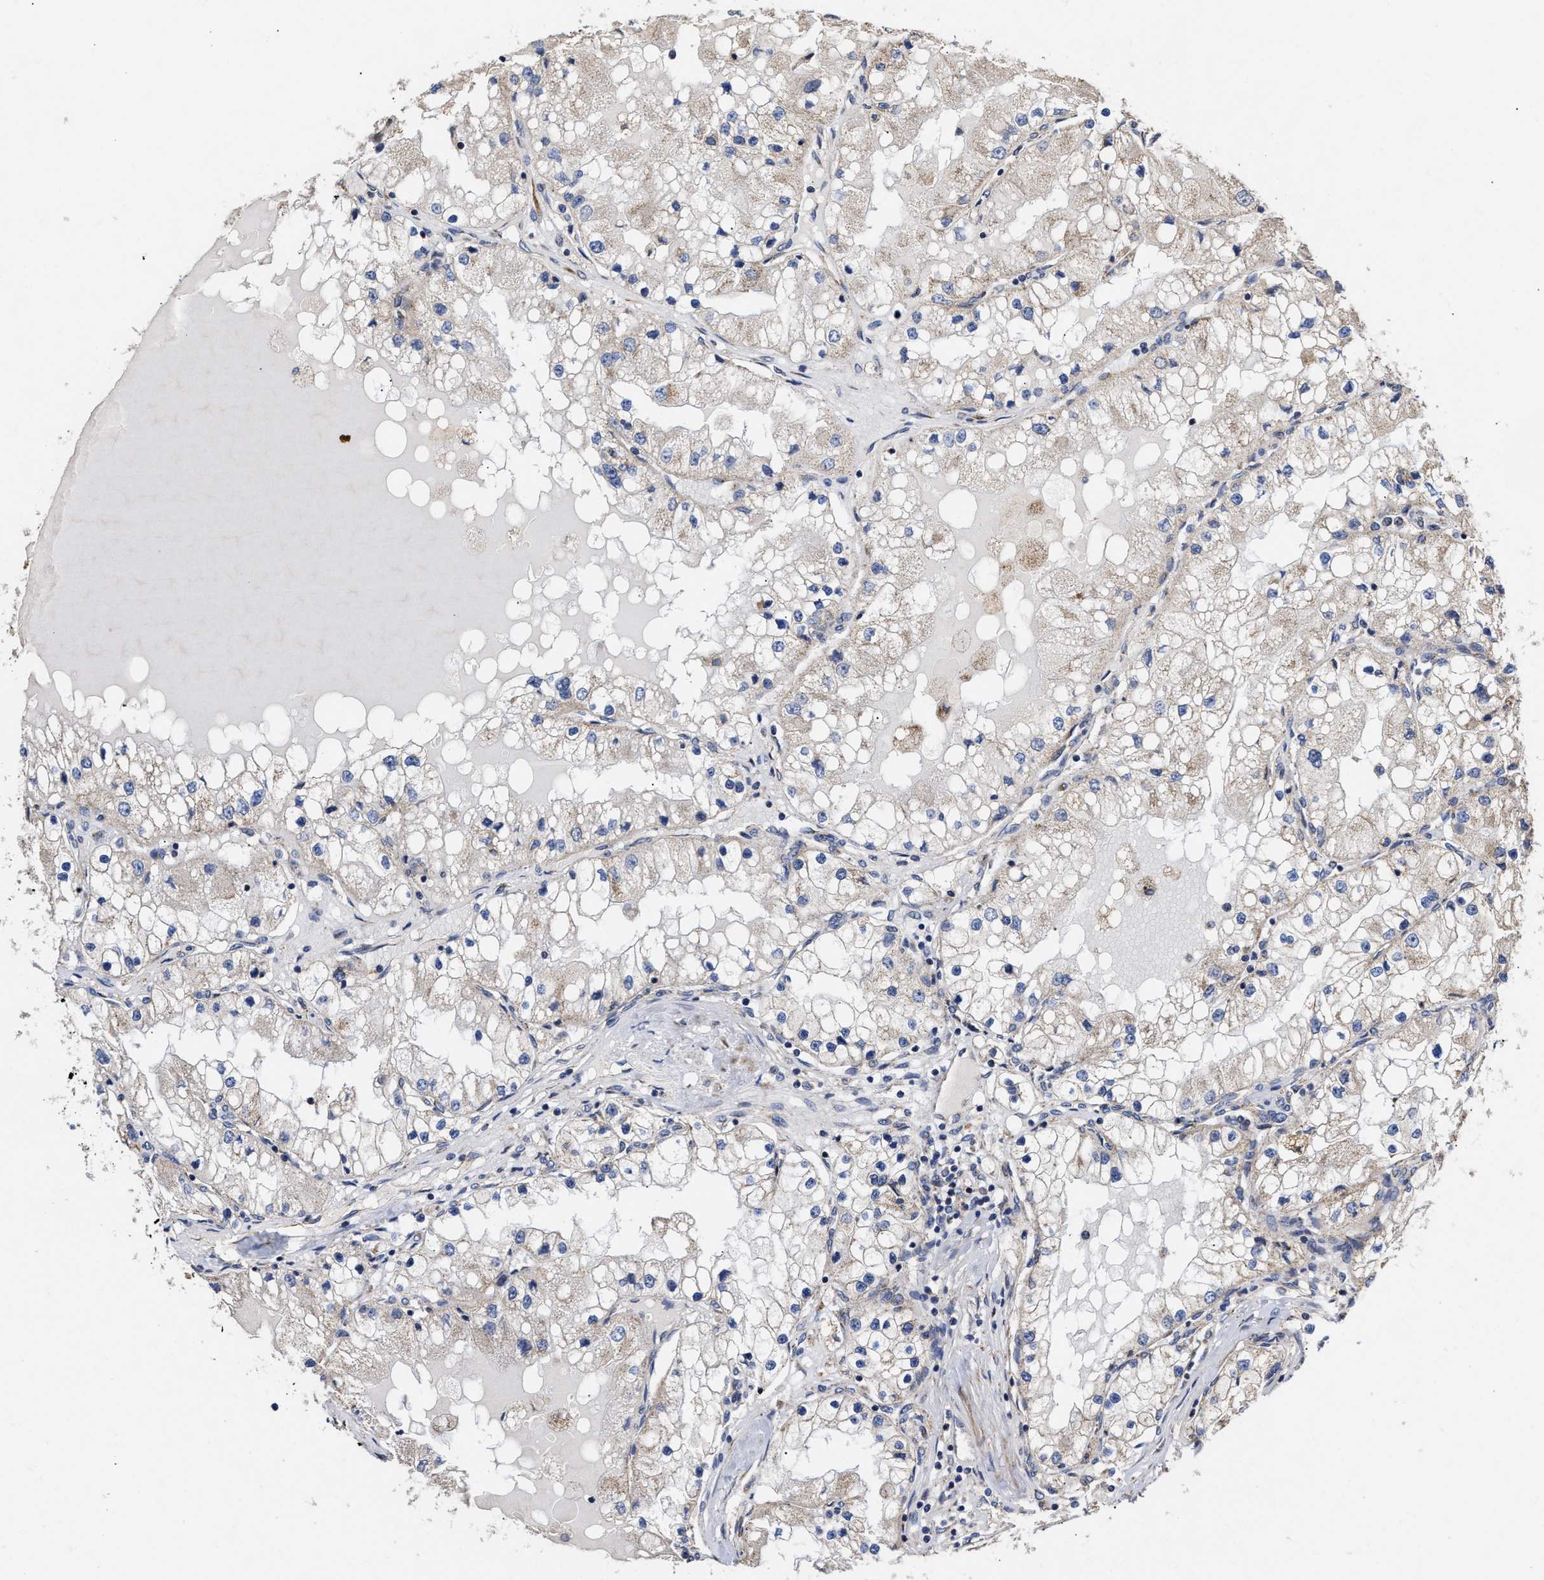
{"staining": {"intensity": "weak", "quantity": "<25%", "location": "cytoplasmic/membranous"}, "tissue": "renal cancer", "cell_type": "Tumor cells", "image_type": "cancer", "snomed": [{"axis": "morphology", "description": "Adenocarcinoma, NOS"}, {"axis": "topography", "description": "Kidney"}], "caption": "A micrograph of renal cancer stained for a protein exhibits no brown staining in tumor cells.", "gene": "MALSU1", "patient": {"sex": "male", "age": 68}}